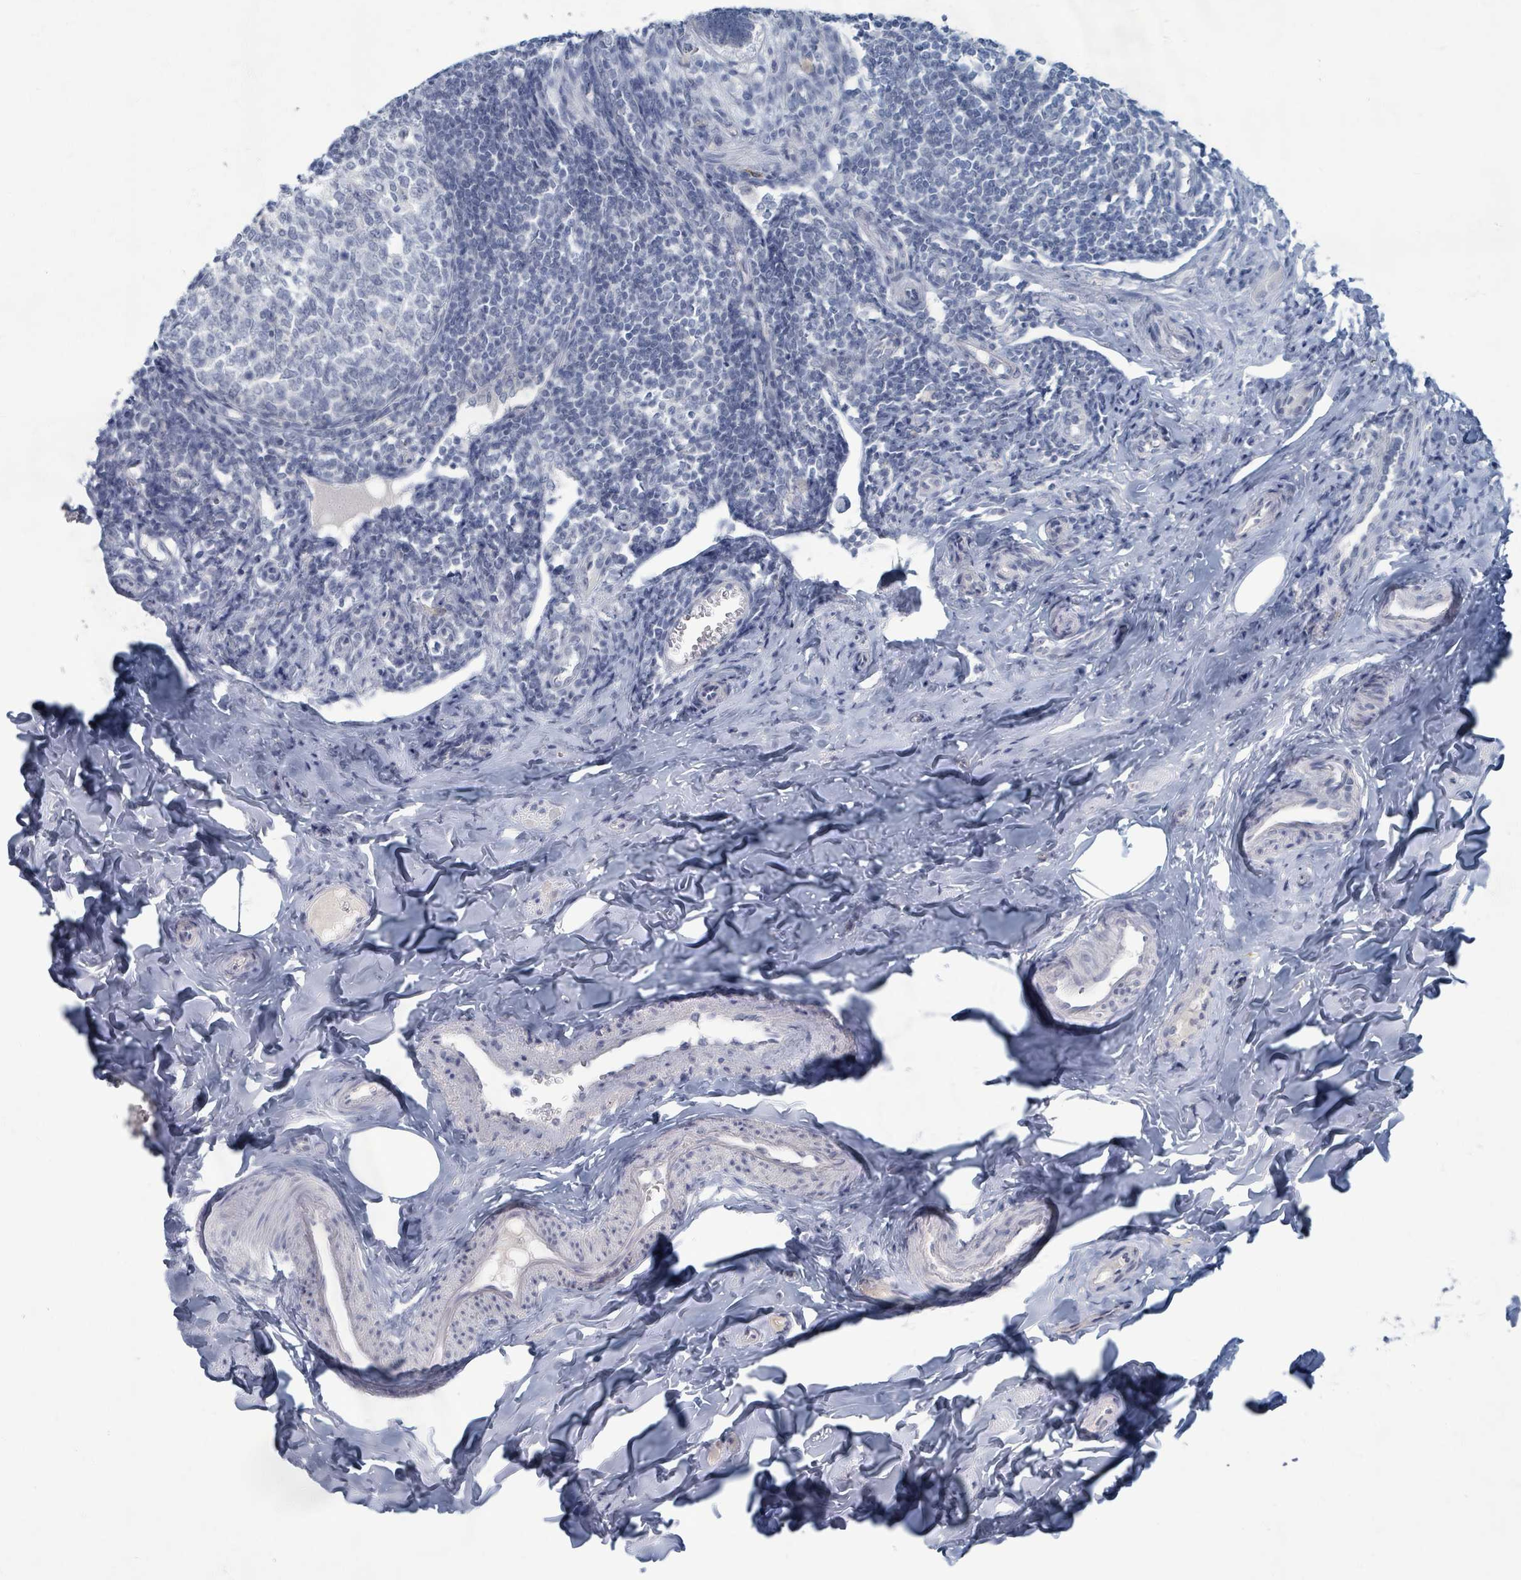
{"staining": {"intensity": "negative", "quantity": "none", "location": "none"}, "tissue": "appendix", "cell_type": "Glandular cells", "image_type": "normal", "snomed": [{"axis": "morphology", "description": "Normal tissue, NOS"}, {"axis": "topography", "description": "Appendix"}], "caption": "This micrograph is of normal appendix stained with IHC to label a protein in brown with the nuclei are counter-stained blue. There is no expression in glandular cells. Nuclei are stained in blue.", "gene": "WNT11", "patient": {"sex": "male", "age": 78}}